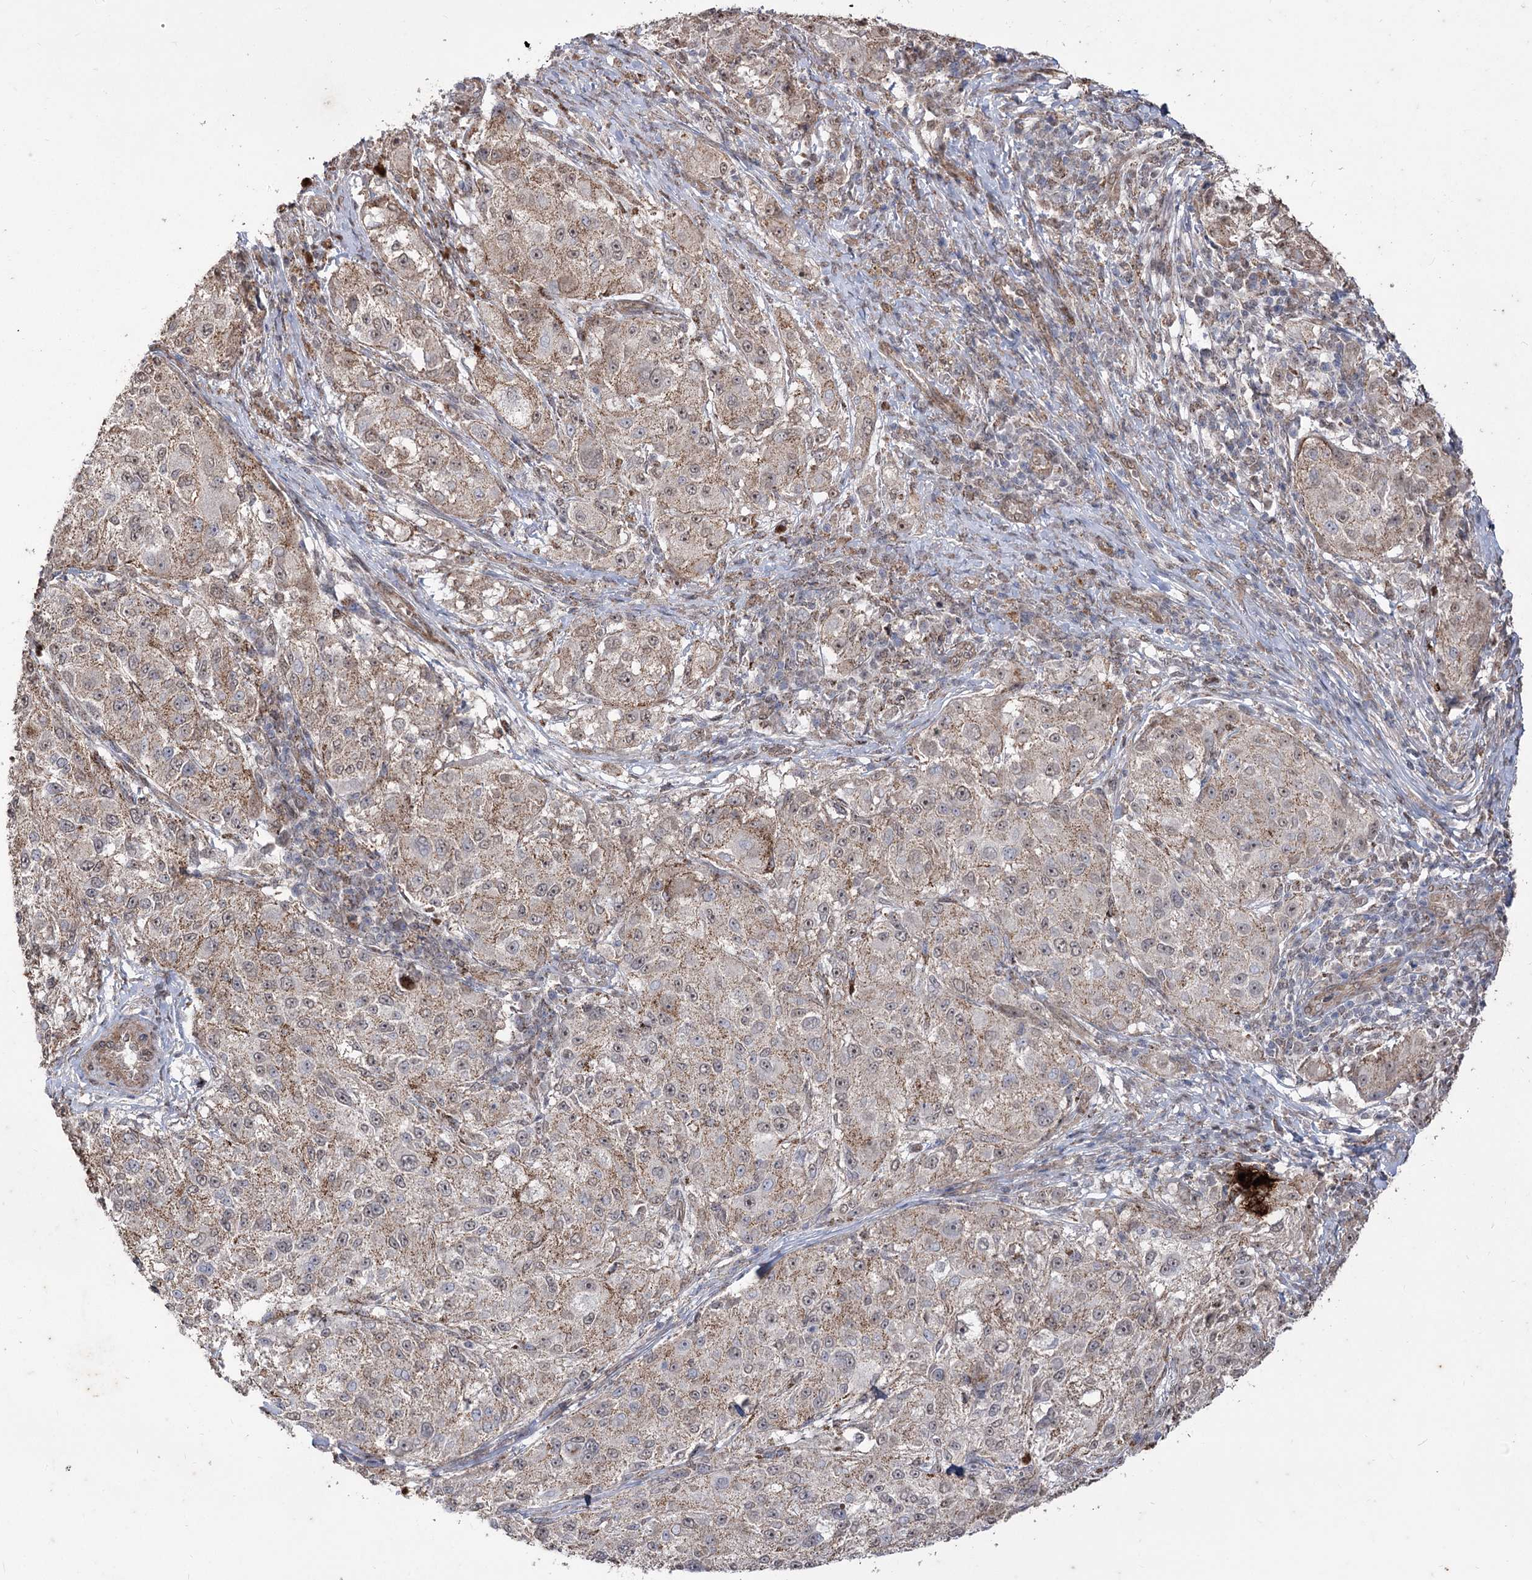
{"staining": {"intensity": "weak", "quantity": ">75%", "location": "cytoplasmic/membranous"}, "tissue": "melanoma", "cell_type": "Tumor cells", "image_type": "cancer", "snomed": [{"axis": "morphology", "description": "Necrosis, NOS"}, {"axis": "morphology", "description": "Malignant melanoma, NOS"}, {"axis": "topography", "description": "Skin"}], "caption": "IHC (DAB (3,3'-diaminobenzidine)) staining of human melanoma displays weak cytoplasmic/membranous protein expression in about >75% of tumor cells.", "gene": "ZSCAN23", "patient": {"sex": "female", "age": 87}}